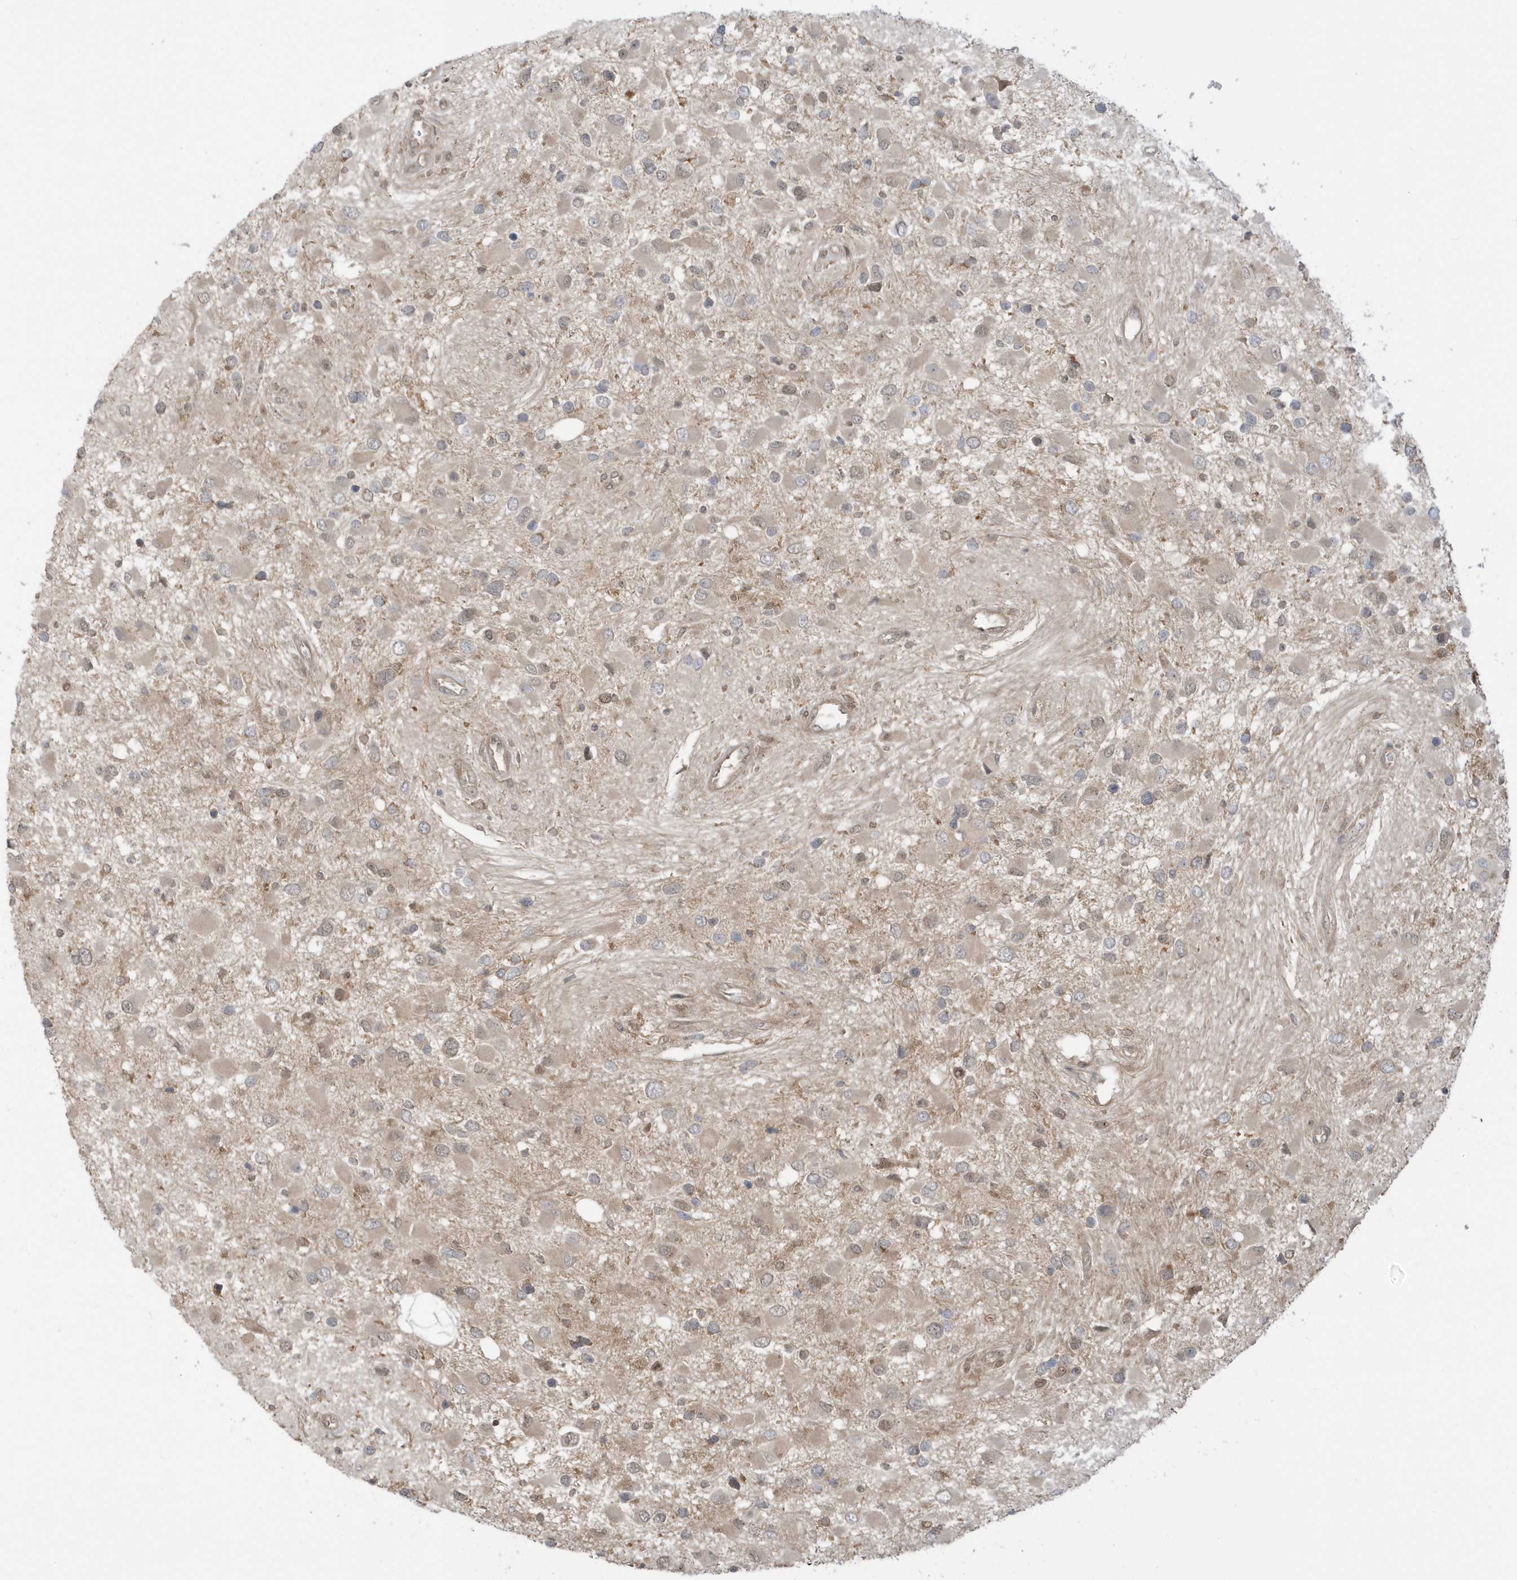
{"staining": {"intensity": "weak", "quantity": "<25%", "location": "nuclear"}, "tissue": "glioma", "cell_type": "Tumor cells", "image_type": "cancer", "snomed": [{"axis": "morphology", "description": "Glioma, malignant, High grade"}, {"axis": "topography", "description": "Brain"}], "caption": "A photomicrograph of glioma stained for a protein reveals no brown staining in tumor cells.", "gene": "PPP1R7", "patient": {"sex": "male", "age": 53}}